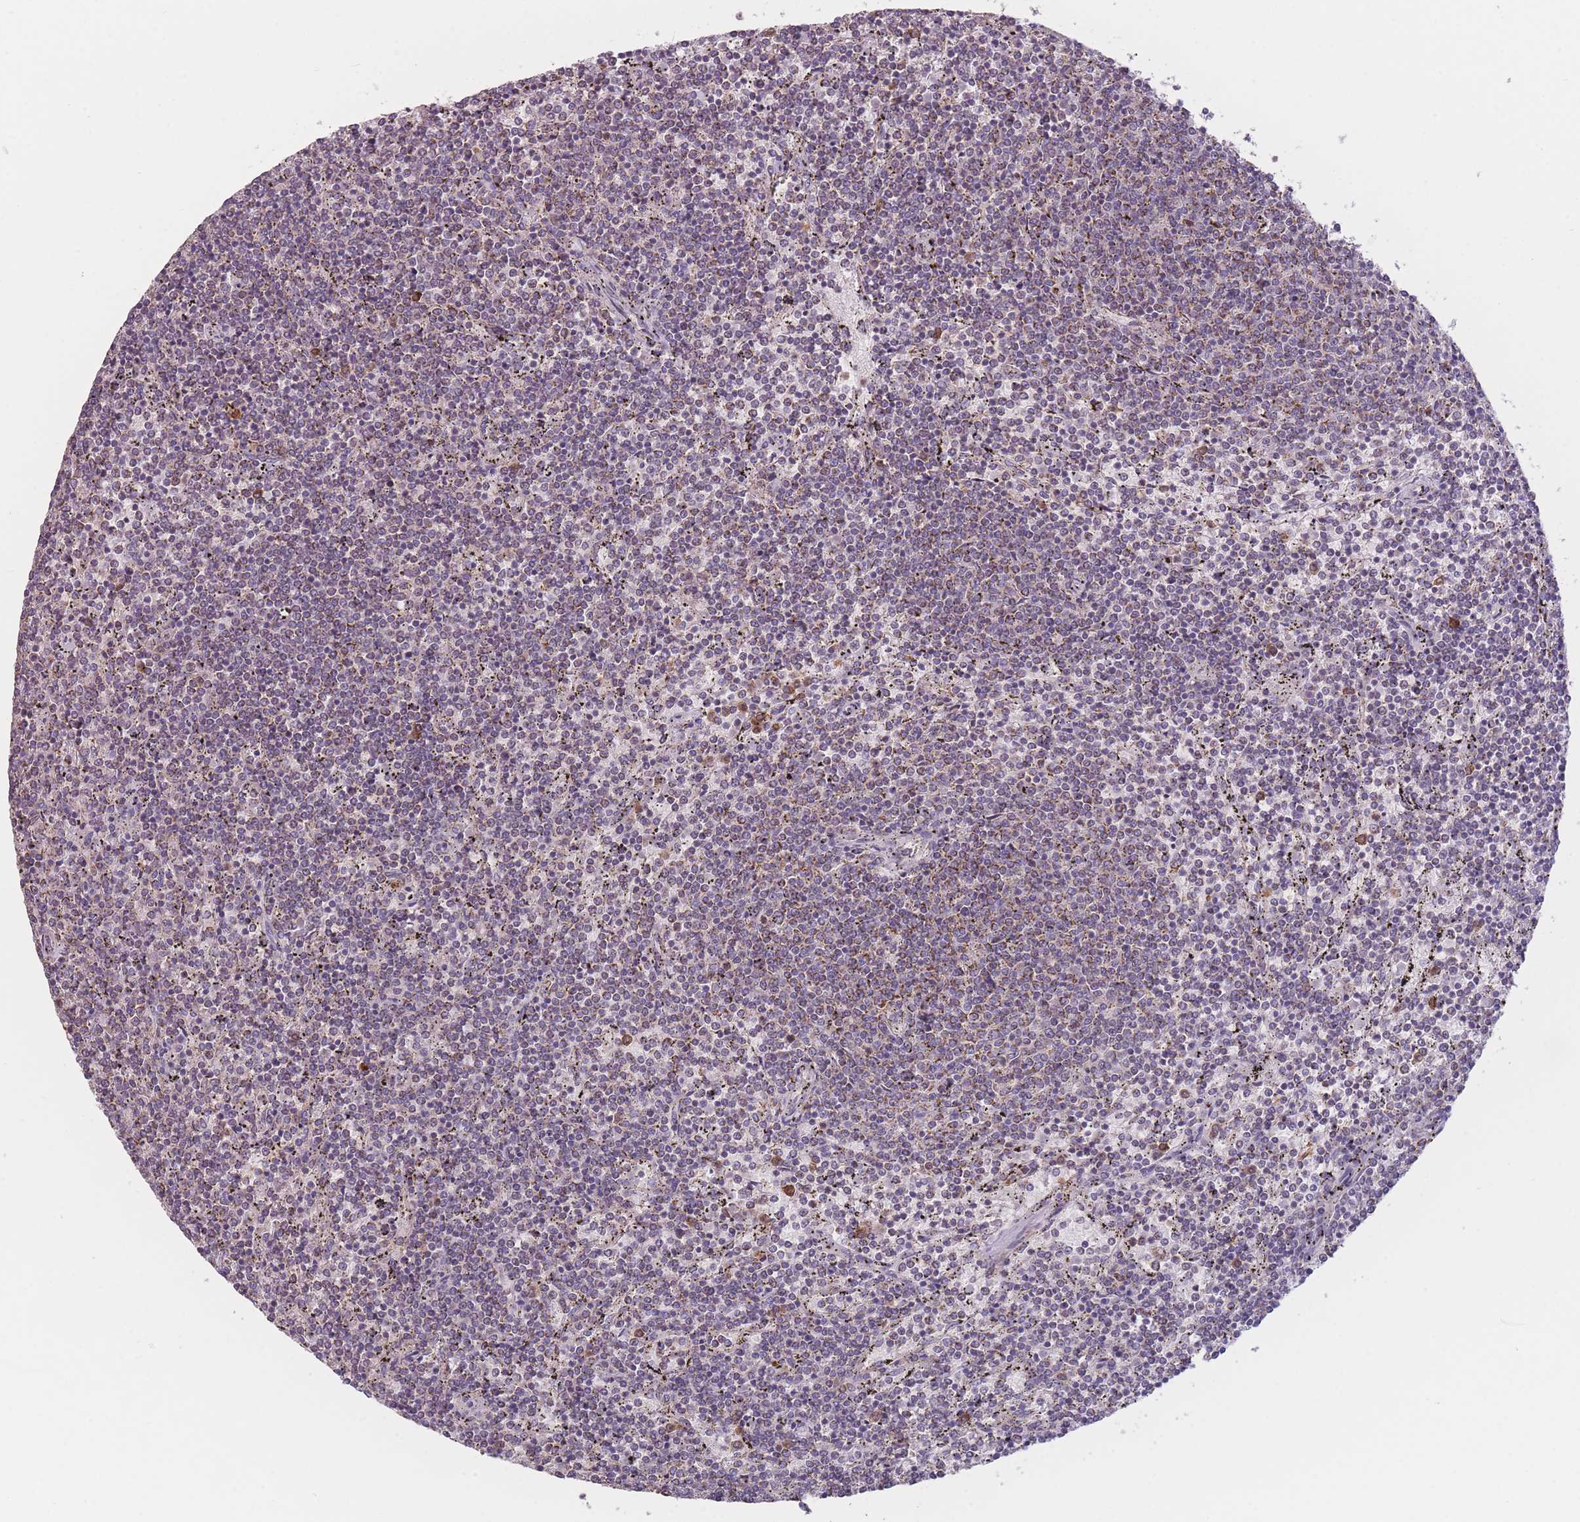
{"staining": {"intensity": "weak", "quantity": "<25%", "location": "cytoplasmic/membranous"}, "tissue": "lymphoma", "cell_type": "Tumor cells", "image_type": "cancer", "snomed": [{"axis": "morphology", "description": "Malignant lymphoma, non-Hodgkin's type, Low grade"}, {"axis": "topography", "description": "Spleen"}], "caption": "A micrograph of lymphoma stained for a protein displays no brown staining in tumor cells.", "gene": "PRAM1", "patient": {"sex": "female", "age": 50}}